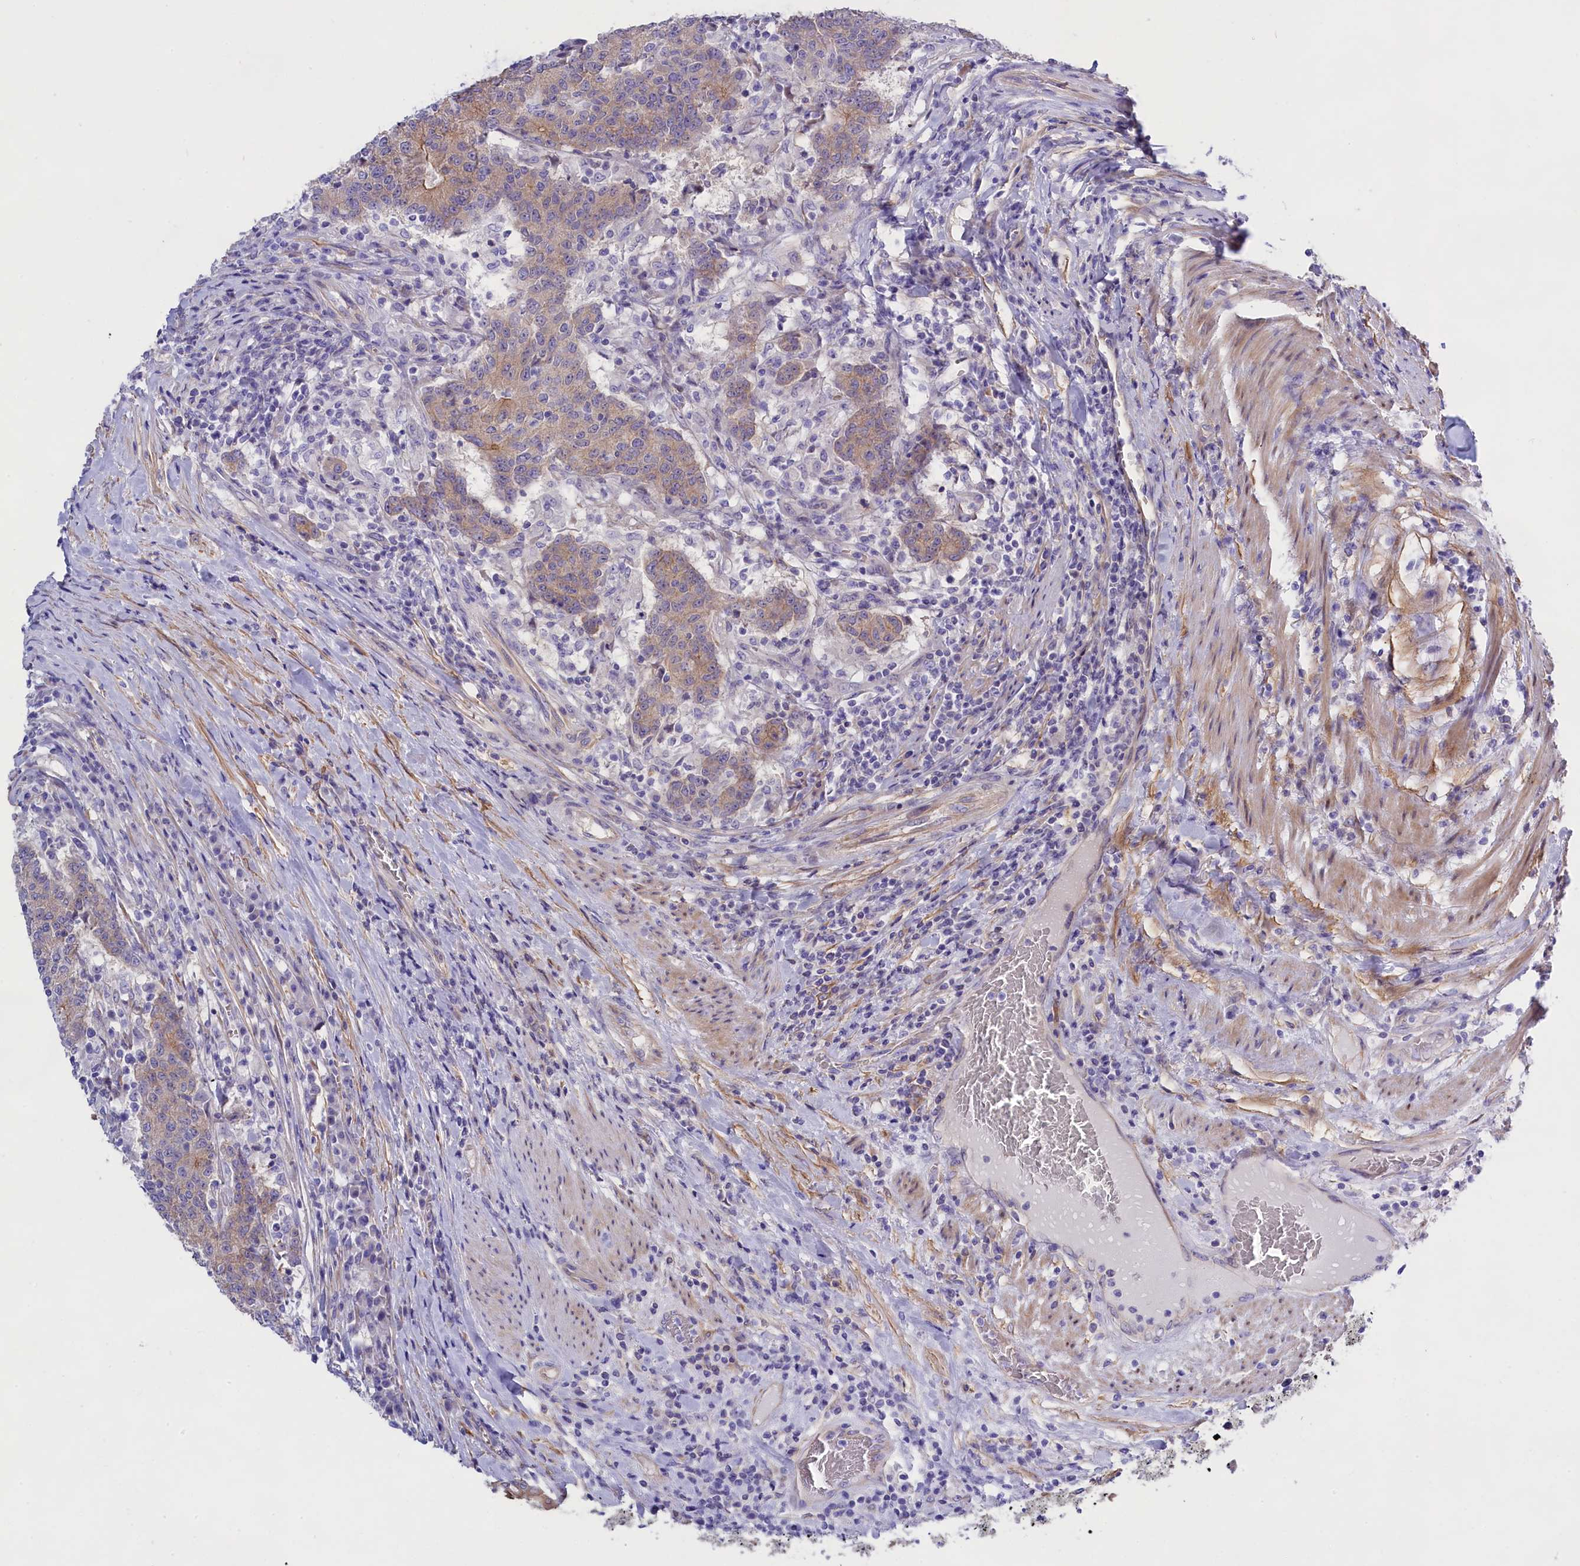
{"staining": {"intensity": "moderate", "quantity": "25%-75%", "location": "cytoplasmic/membranous"}, "tissue": "colorectal cancer", "cell_type": "Tumor cells", "image_type": "cancer", "snomed": [{"axis": "morphology", "description": "Adenocarcinoma, NOS"}, {"axis": "topography", "description": "Colon"}], "caption": "Brown immunohistochemical staining in colorectal cancer (adenocarcinoma) displays moderate cytoplasmic/membranous expression in approximately 25%-75% of tumor cells.", "gene": "PPP1R13L", "patient": {"sex": "female", "age": 75}}